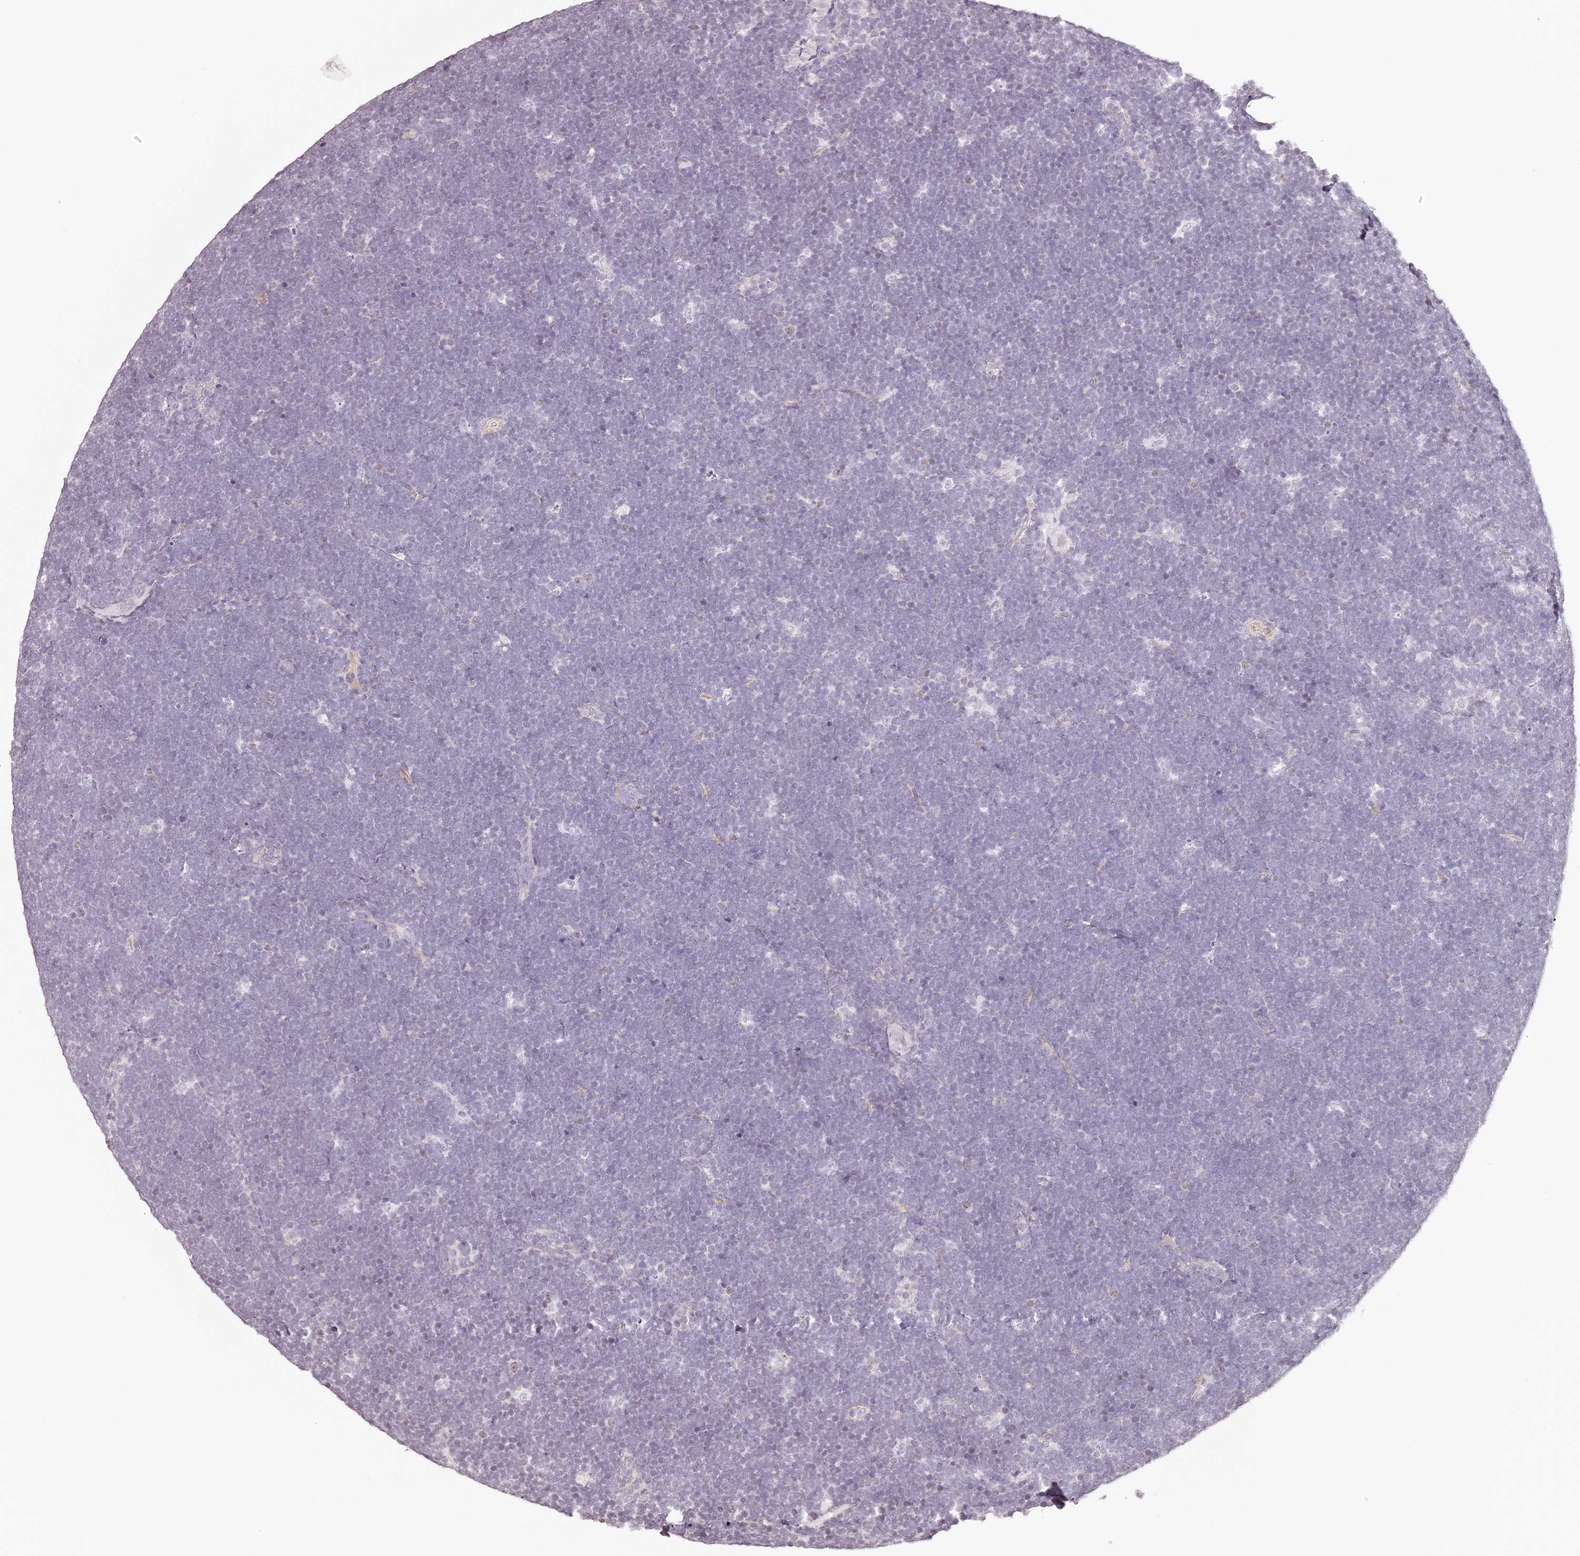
{"staining": {"intensity": "negative", "quantity": "none", "location": "none"}, "tissue": "lymphoma", "cell_type": "Tumor cells", "image_type": "cancer", "snomed": [{"axis": "morphology", "description": "Malignant lymphoma, non-Hodgkin's type, High grade"}, {"axis": "topography", "description": "Lymph node"}], "caption": "A histopathology image of lymphoma stained for a protein shows no brown staining in tumor cells.", "gene": "ELAPOR1", "patient": {"sex": "male", "age": 13}}